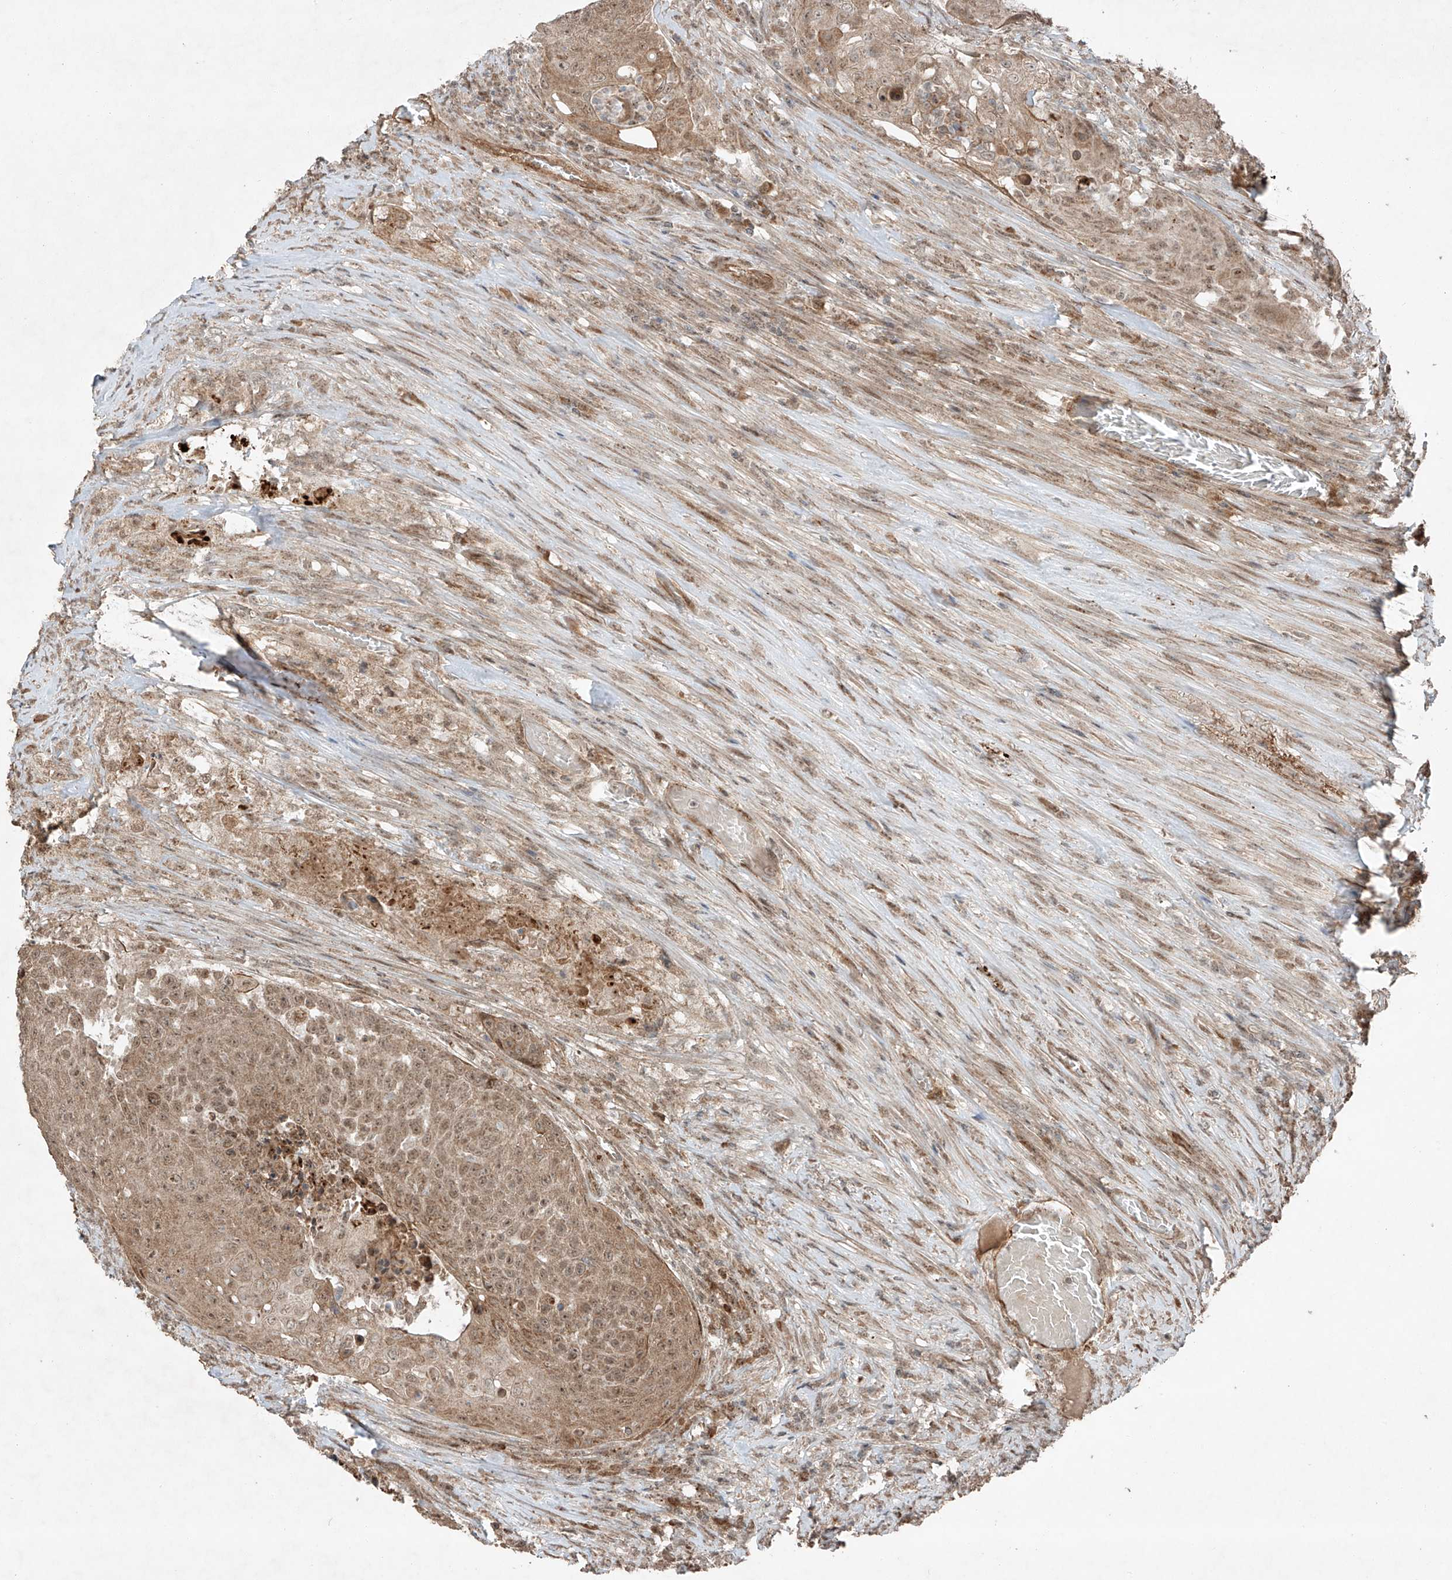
{"staining": {"intensity": "moderate", "quantity": ">75%", "location": "cytoplasmic/membranous,nuclear"}, "tissue": "urothelial cancer", "cell_type": "Tumor cells", "image_type": "cancer", "snomed": [{"axis": "morphology", "description": "Urothelial carcinoma, High grade"}, {"axis": "topography", "description": "Urinary bladder"}], "caption": "Human urothelial carcinoma (high-grade) stained with a protein marker demonstrates moderate staining in tumor cells.", "gene": "ZNF620", "patient": {"sex": "female", "age": 63}}